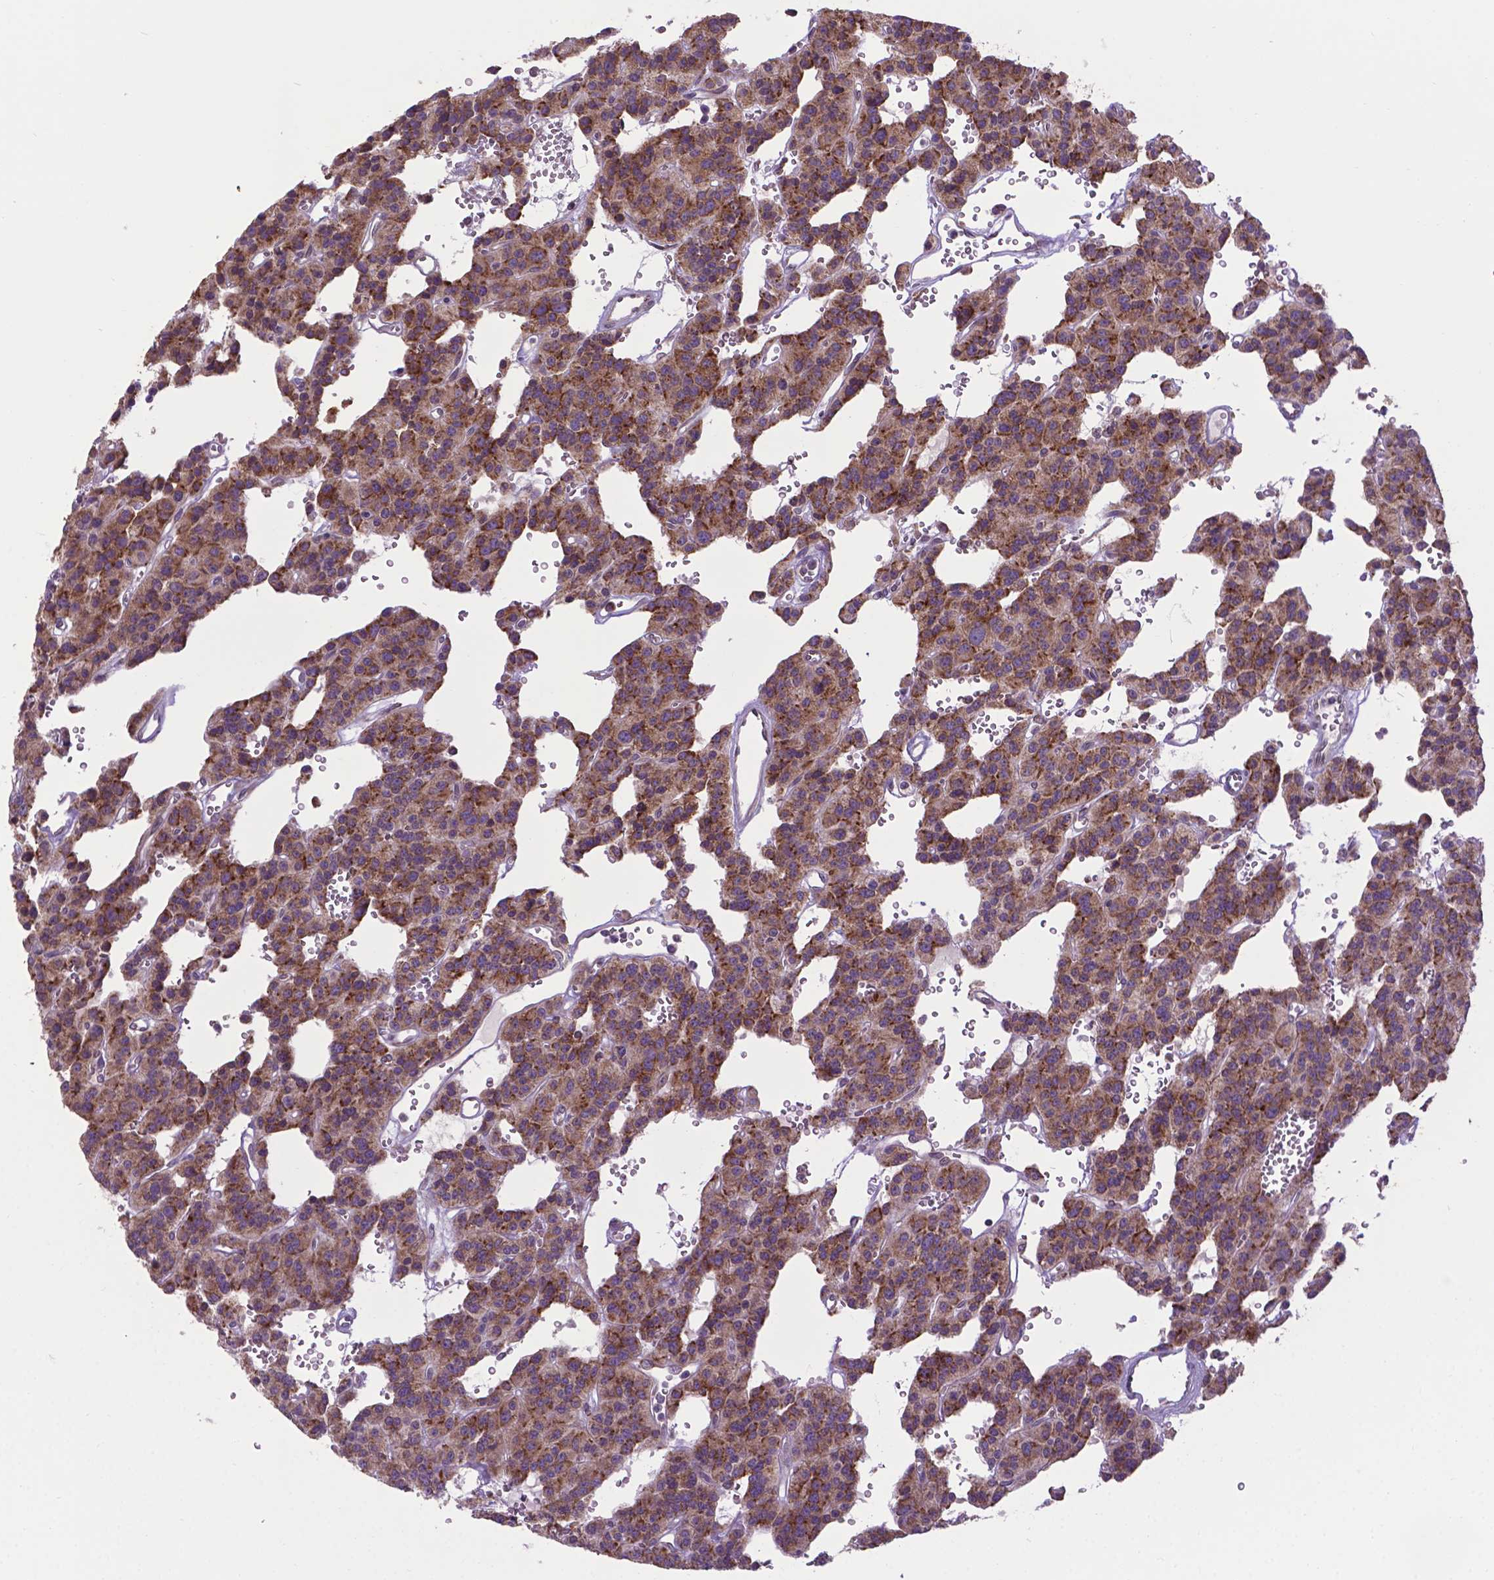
{"staining": {"intensity": "moderate", "quantity": ">75%", "location": "cytoplasmic/membranous"}, "tissue": "carcinoid", "cell_type": "Tumor cells", "image_type": "cancer", "snomed": [{"axis": "morphology", "description": "Carcinoid, malignant, NOS"}, {"axis": "topography", "description": "Lung"}], "caption": "Immunohistochemistry (IHC) micrograph of carcinoid stained for a protein (brown), which exhibits medium levels of moderate cytoplasmic/membranous positivity in approximately >75% of tumor cells.", "gene": "WDR83OS", "patient": {"sex": "female", "age": 71}}